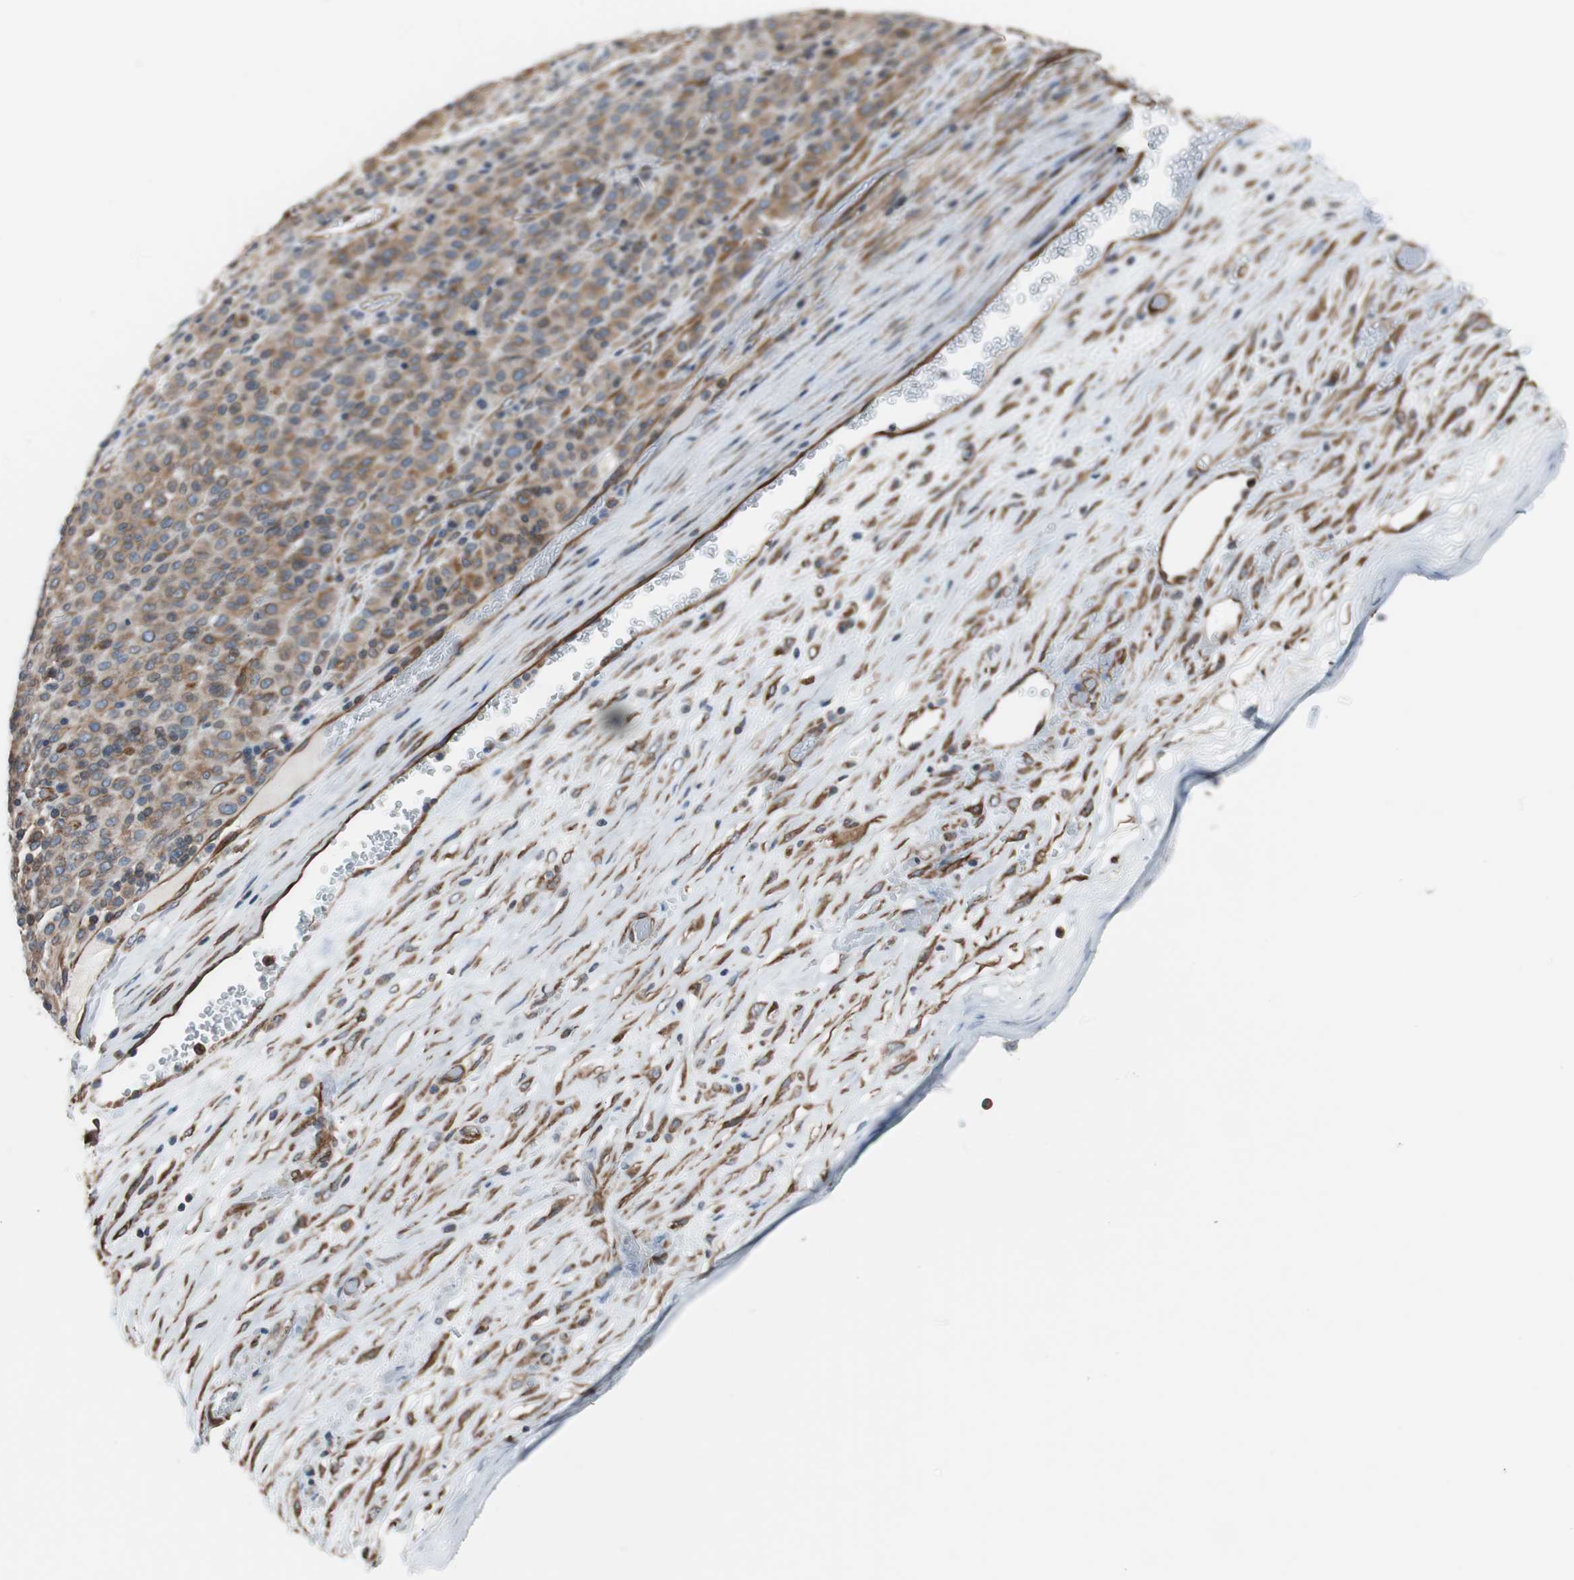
{"staining": {"intensity": "moderate", "quantity": "25%-75%", "location": "cytoplasmic/membranous"}, "tissue": "melanoma", "cell_type": "Tumor cells", "image_type": "cancer", "snomed": [{"axis": "morphology", "description": "Malignant melanoma, Metastatic site"}, {"axis": "topography", "description": "Pancreas"}], "caption": "Tumor cells demonstrate medium levels of moderate cytoplasmic/membranous positivity in about 25%-75% of cells in human malignant melanoma (metastatic site). (Brightfield microscopy of DAB IHC at high magnification).", "gene": "KIF3B", "patient": {"sex": "female", "age": 30}}